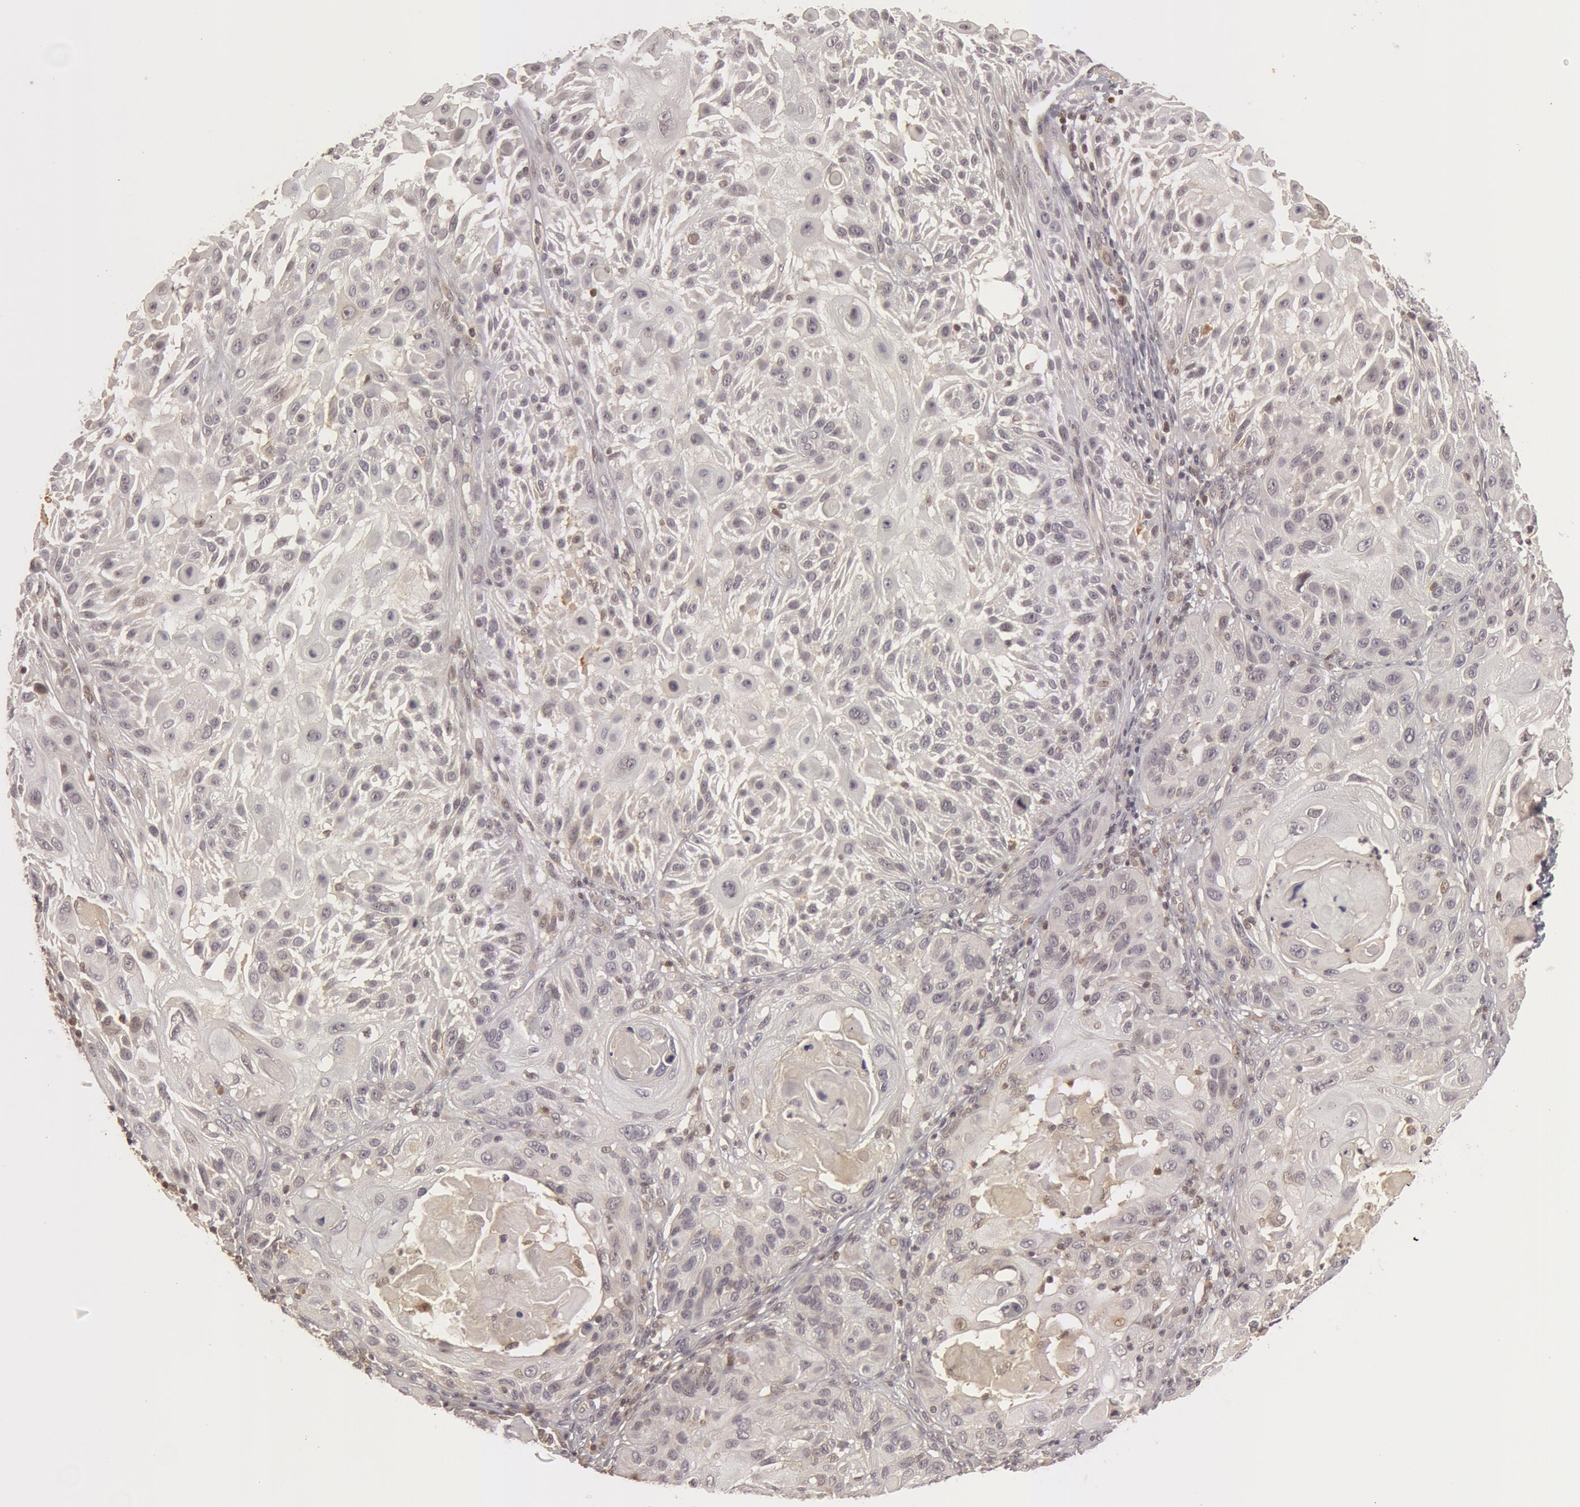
{"staining": {"intensity": "negative", "quantity": "none", "location": "none"}, "tissue": "skin cancer", "cell_type": "Tumor cells", "image_type": "cancer", "snomed": [{"axis": "morphology", "description": "Squamous cell carcinoma, NOS"}, {"axis": "topography", "description": "Skin"}], "caption": "This image is of squamous cell carcinoma (skin) stained with immunohistochemistry (IHC) to label a protein in brown with the nuclei are counter-stained blue. There is no positivity in tumor cells.", "gene": "OASL", "patient": {"sex": "female", "age": 89}}